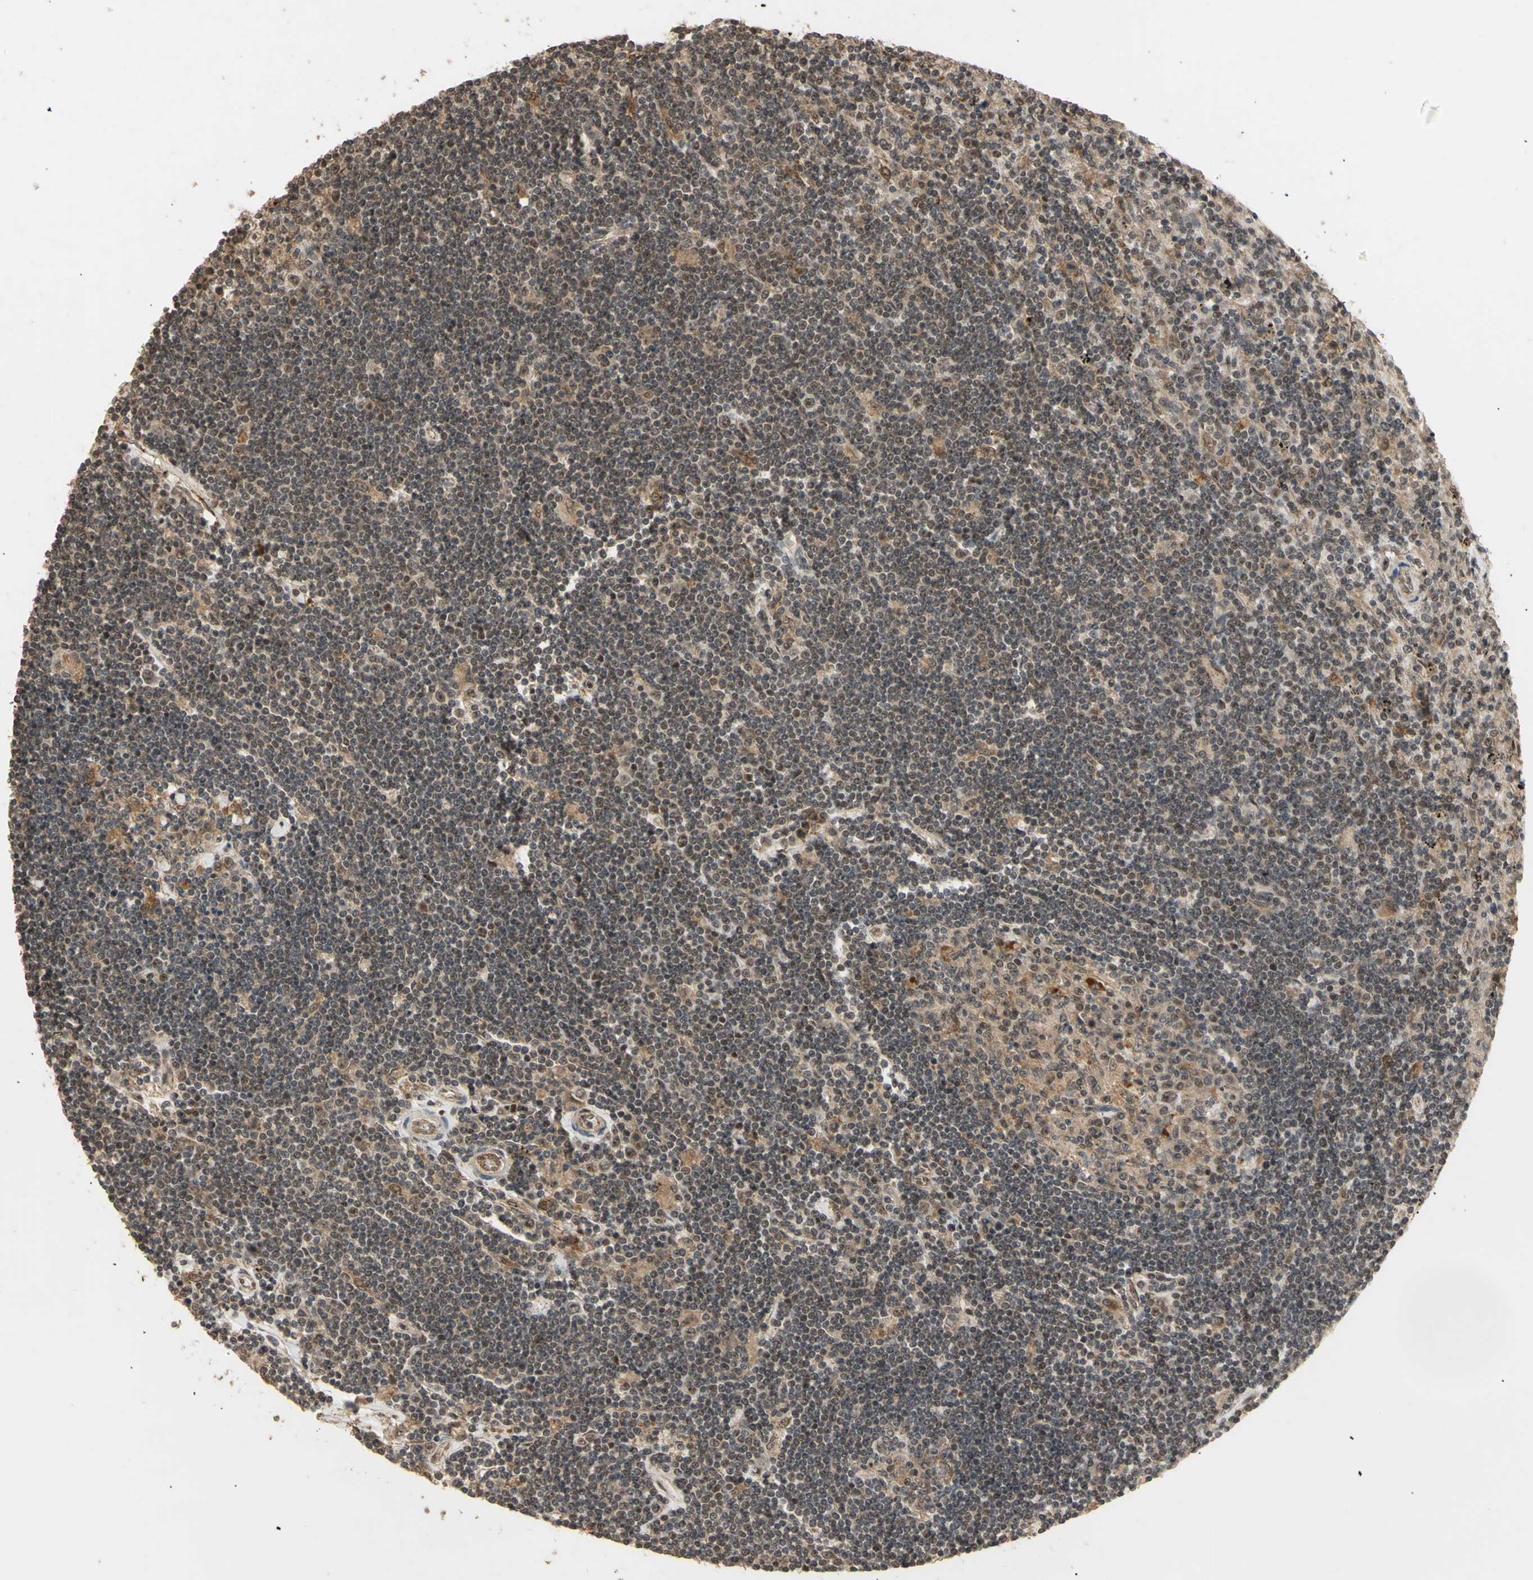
{"staining": {"intensity": "weak", "quantity": "25%-75%", "location": "nuclear"}, "tissue": "lymphoma", "cell_type": "Tumor cells", "image_type": "cancer", "snomed": [{"axis": "morphology", "description": "Malignant lymphoma, non-Hodgkin's type, Low grade"}, {"axis": "topography", "description": "Spleen"}], "caption": "A micrograph showing weak nuclear staining in approximately 25%-75% of tumor cells in malignant lymphoma, non-Hodgkin's type (low-grade), as visualized by brown immunohistochemical staining.", "gene": "GTF2E2", "patient": {"sex": "male", "age": 76}}